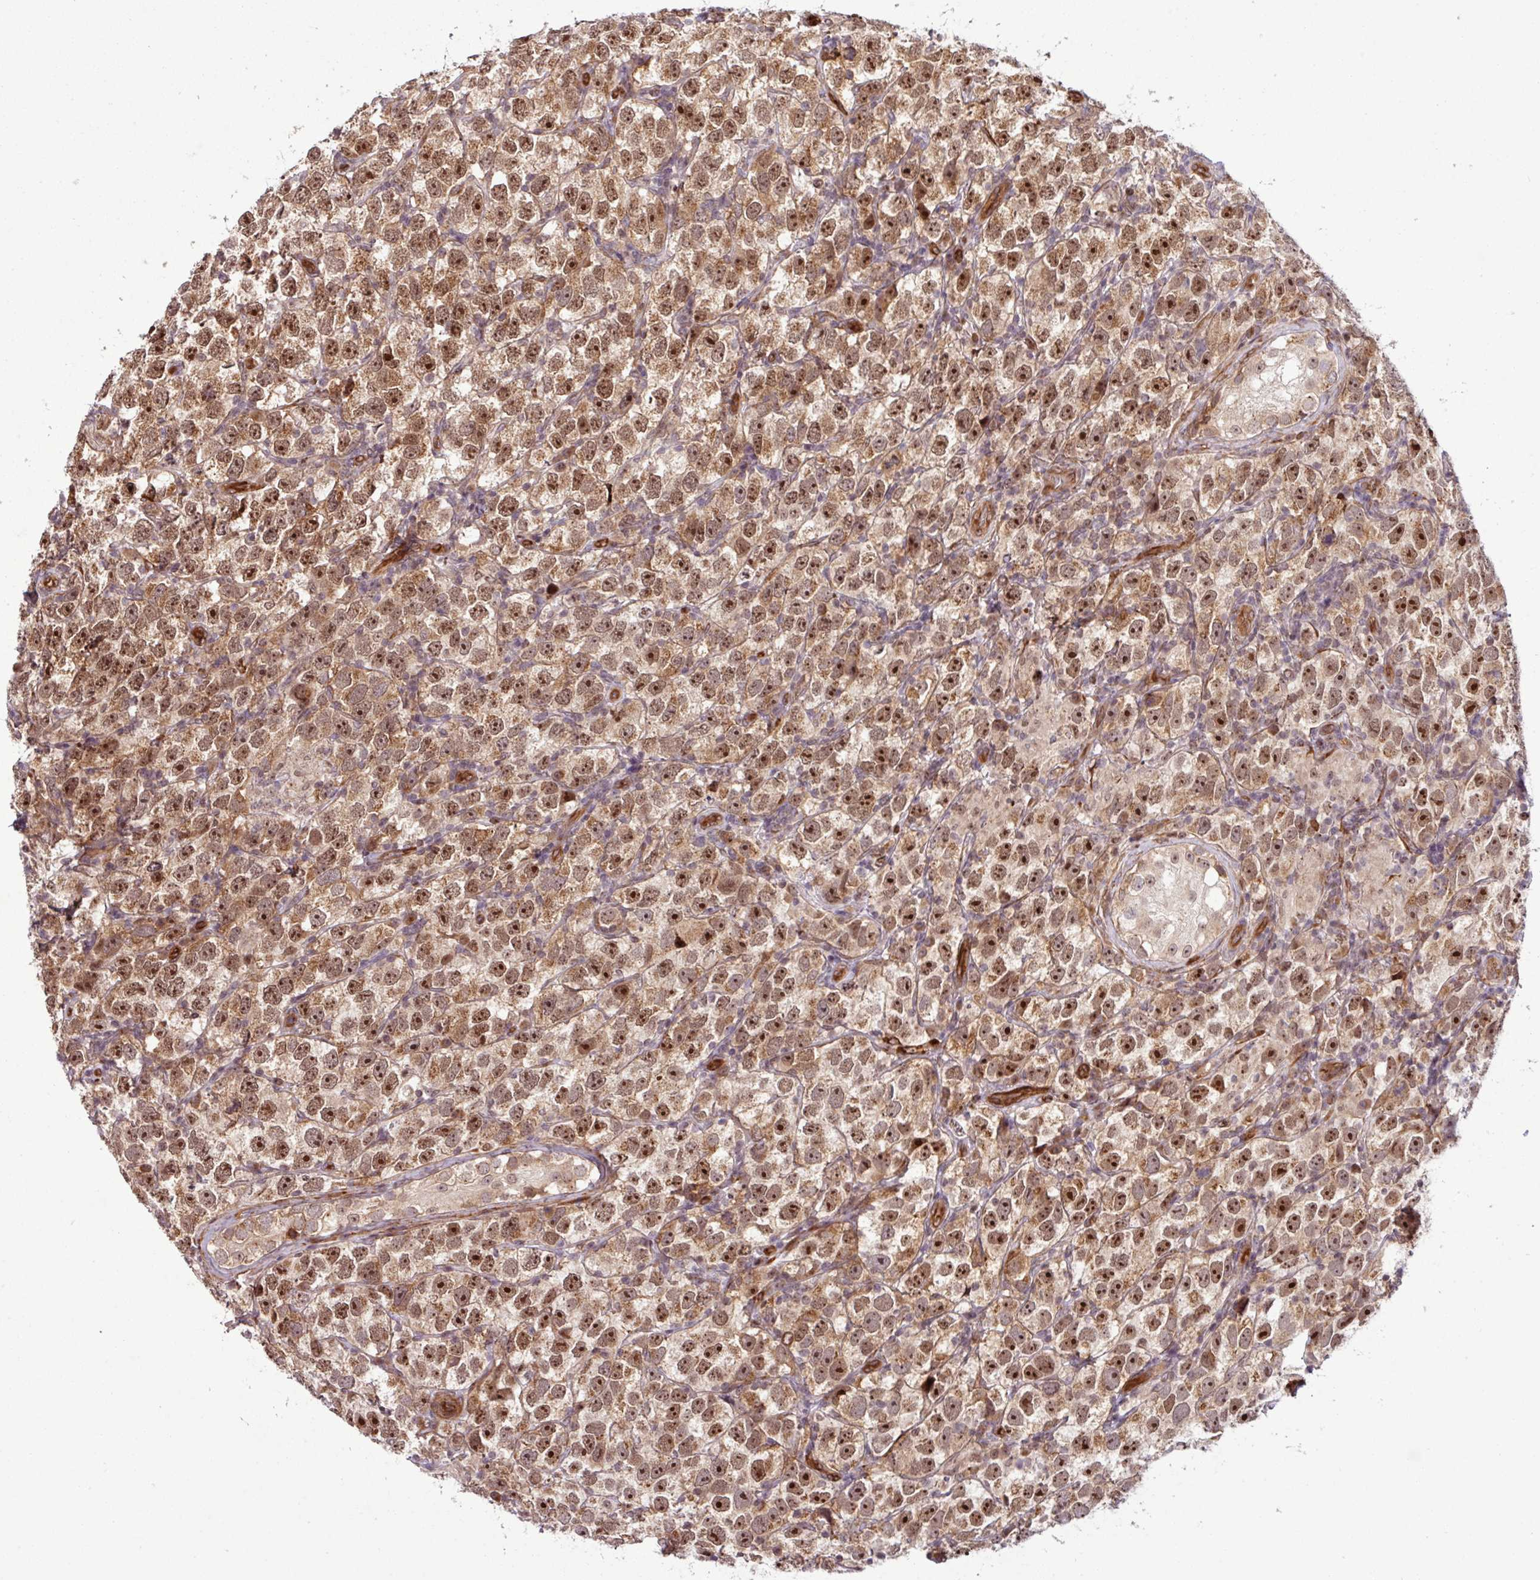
{"staining": {"intensity": "strong", "quantity": ">75%", "location": "nuclear"}, "tissue": "testis cancer", "cell_type": "Tumor cells", "image_type": "cancer", "snomed": [{"axis": "morphology", "description": "Seminoma, NOS"}, {"axis": "topography", "description": "Testis"}], "caption": "Human testis seminoma stained with a protein marker demonstrates strong staining in tumor cells.", "gene": "C7orf50", "patient": {"sex": "male", "age": 26}}